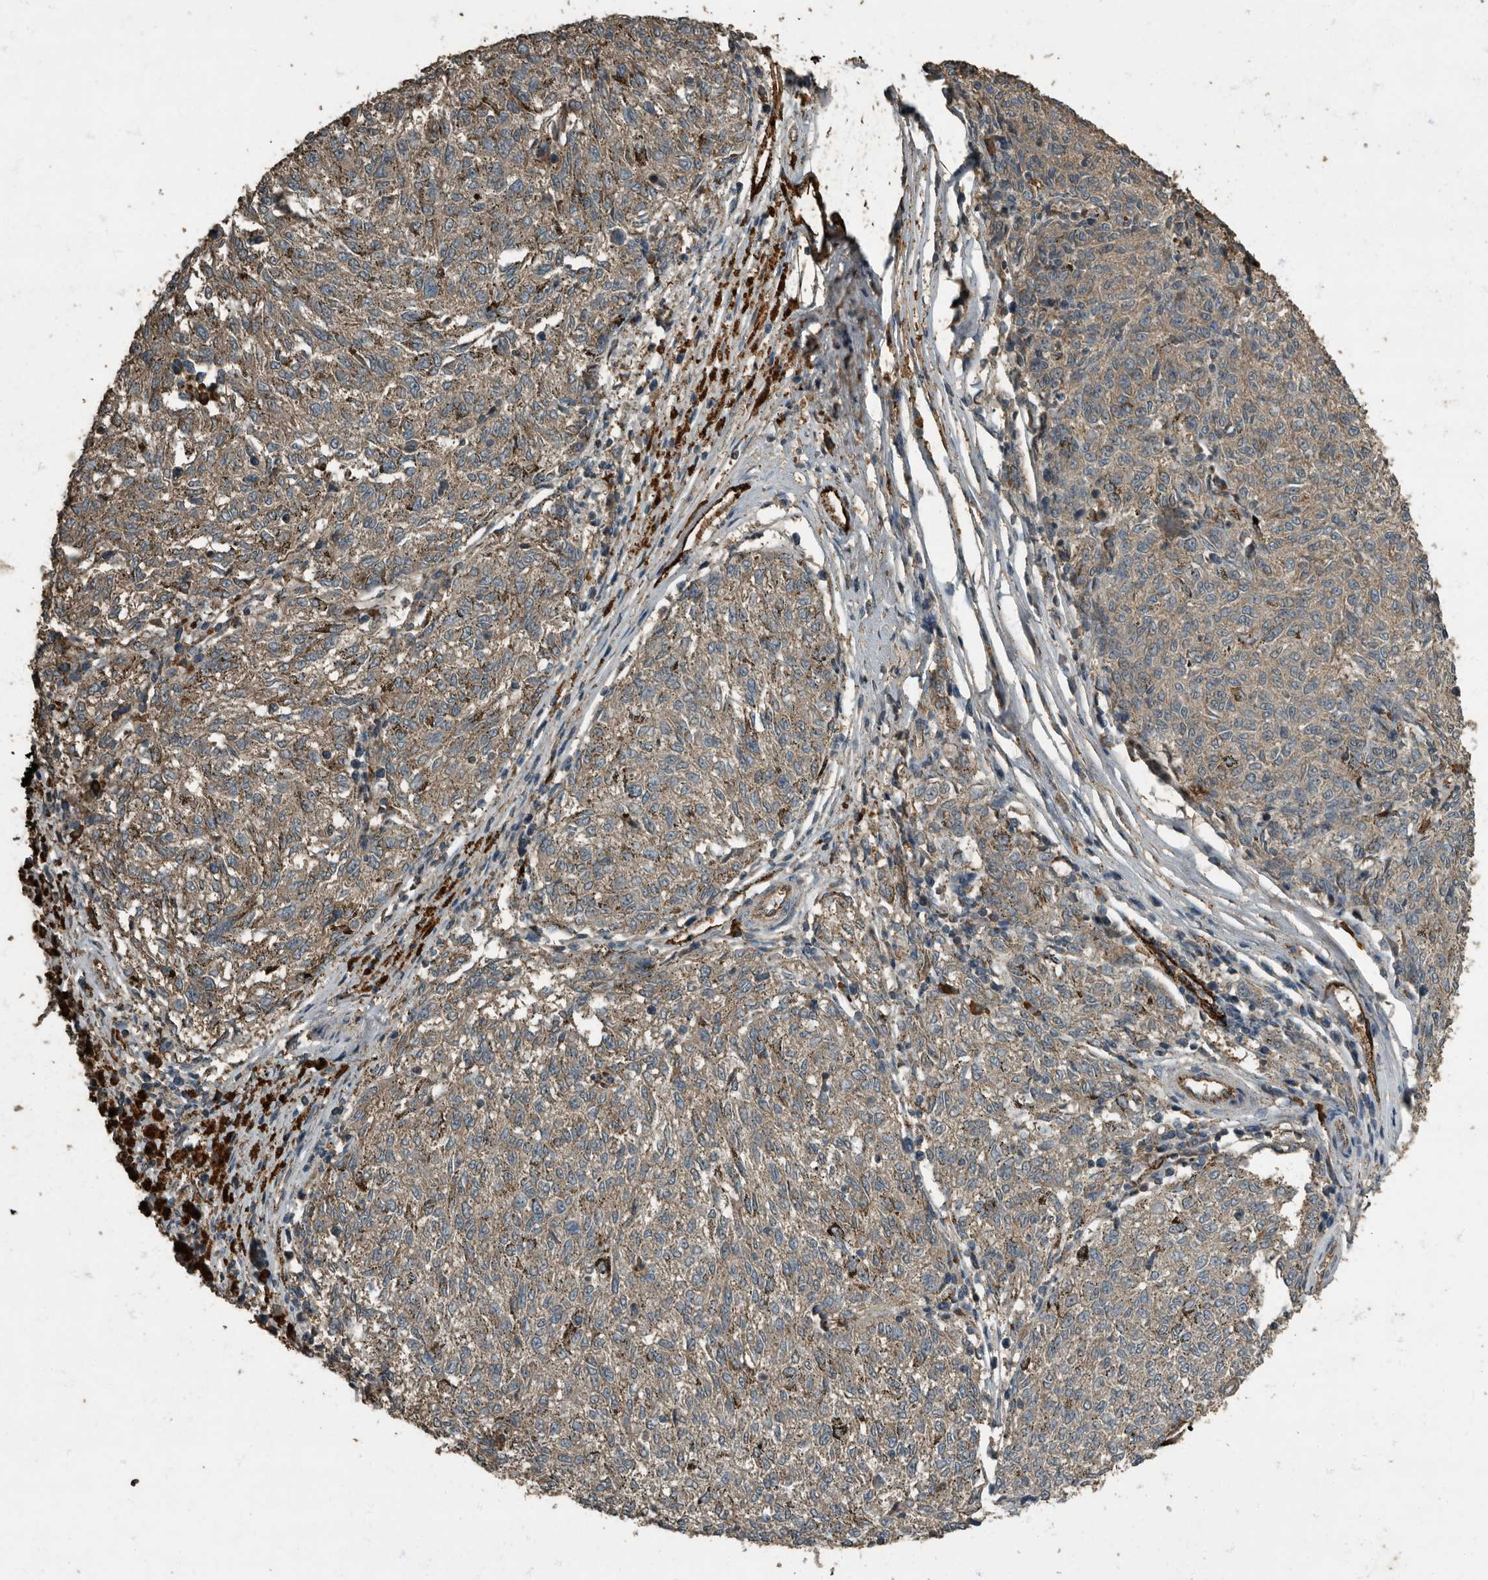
{"staining": {"intensity": "weak", "quantity": ">75%", "location": "cytoplasmic/membranous"}, "tissue": "melanoma", "cell_type": "Tumor cells", "image_type": "cancer", "snomed": [{"axis": "morphology", "description": "Malignant melanoma, NOS"}, {"axis": "topography", "description": "Skin"}], "caption": "Human malignant melanoma stained for a protein (brown) reveals weak cytoplasmic/membranous positive positivity in approximately >75% of tumor cells.", "gene": "IL15RA", "patient": {"sex": "female", "age": 72}}